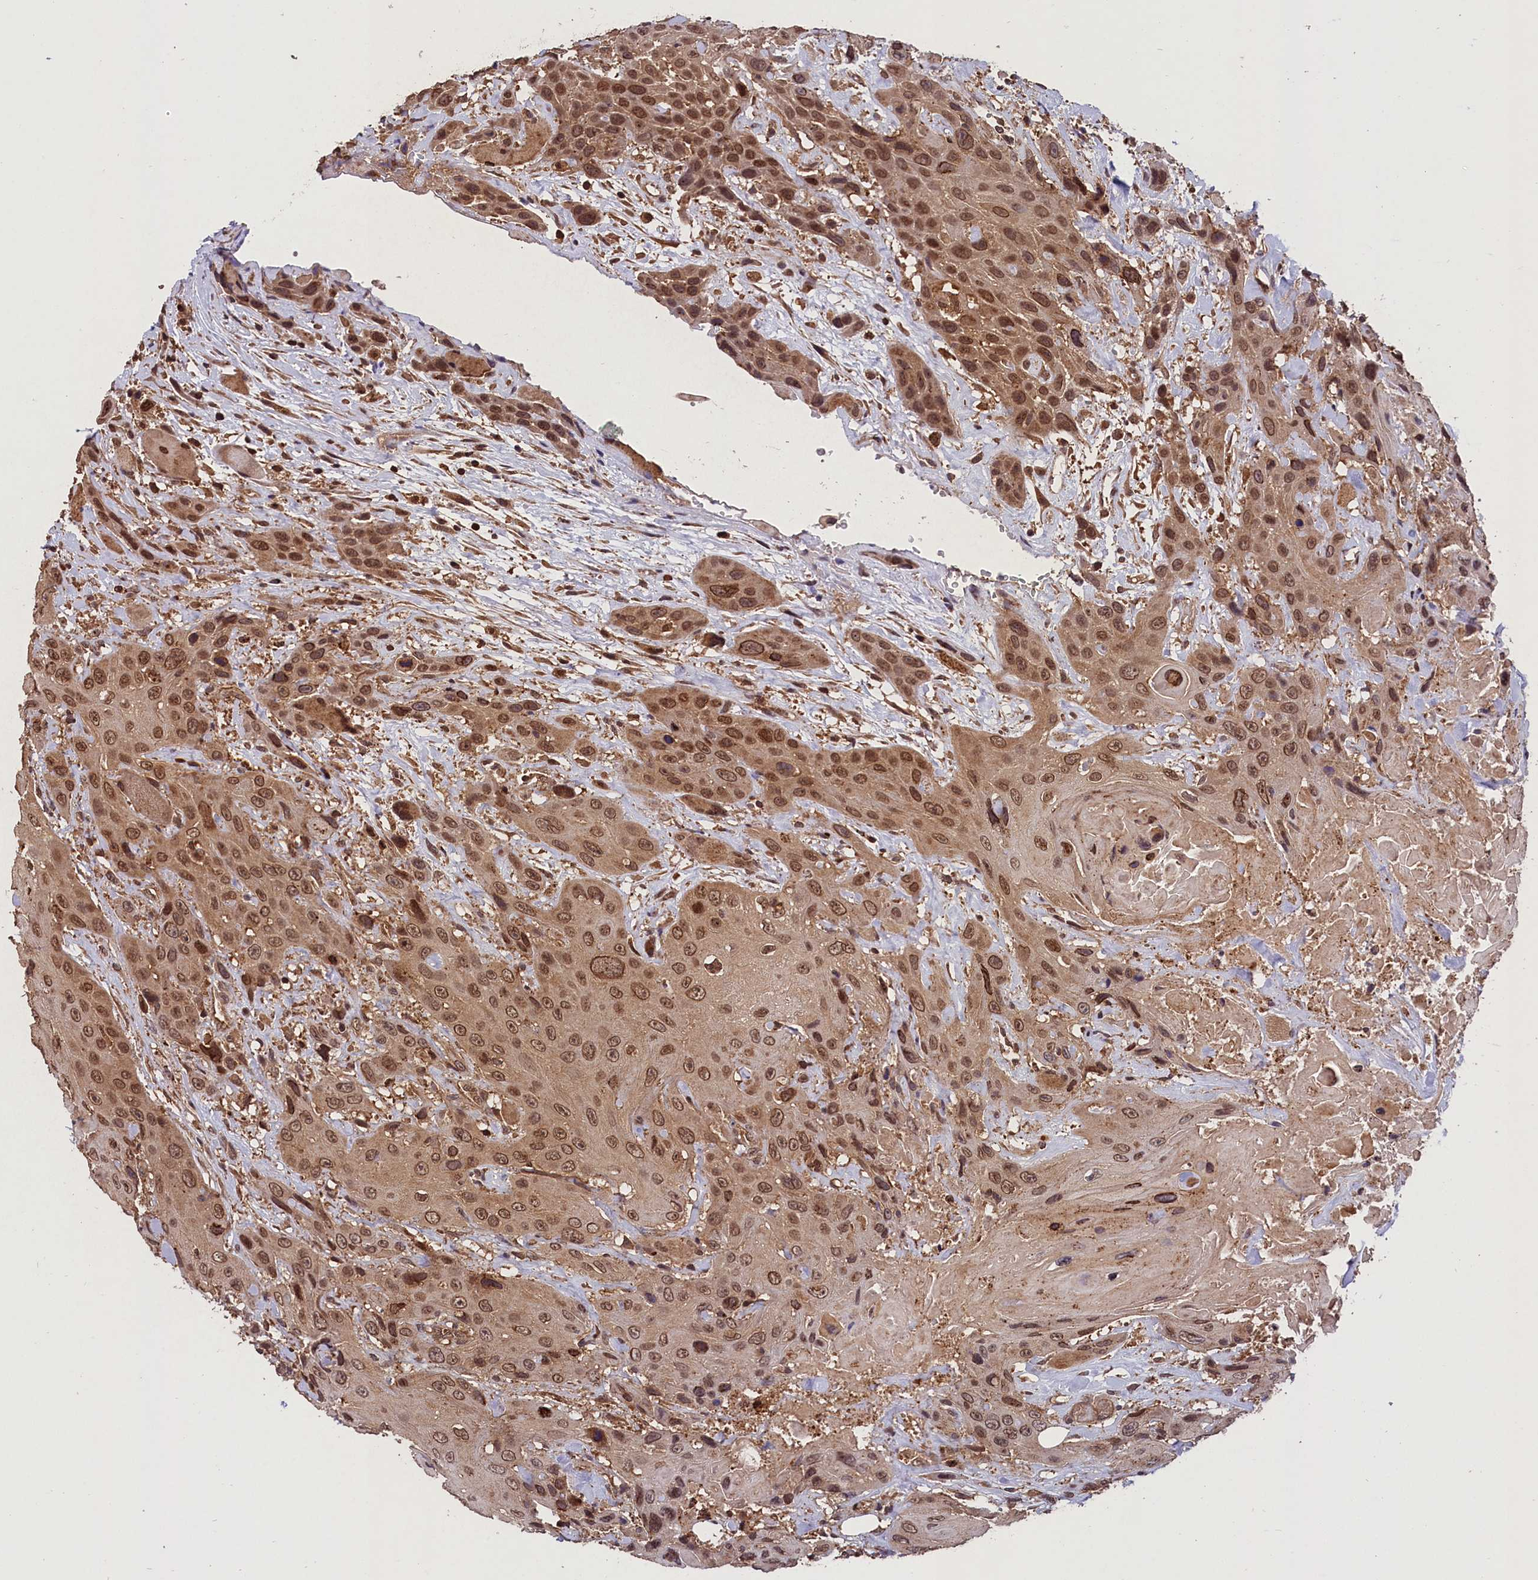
{"staining": {"intensity": "moderate", "quantity": ">75%", "location": "cytoplasmic/membranous,nuclear"}, "tissue": "head and neck cancer", "cell_type": "Tumor cells", "image_type": "cancer", "snomed": [{"axis": "morphology", "description": "Squamous cell carcinoma, NOS"}, {"axis": "topography", "description": "Head-Neck"}], "caption": "Immunohistochemistry (IHC) staining of head and neck cancer, which shows medium levels of moderate cytoplasmic/membranous and nuclear staining in about >75% of tumor cells indicating moderate cytoplasmic/membranous and nuclear protein expression. The staining was performed using DAB (3,3'-diaminobenzidine) (brown) for protein detection and nuclei were counterstained in hematoxylin (blue).", "gene": "IST1", "patient": {"sex": "male", "age": 81}}